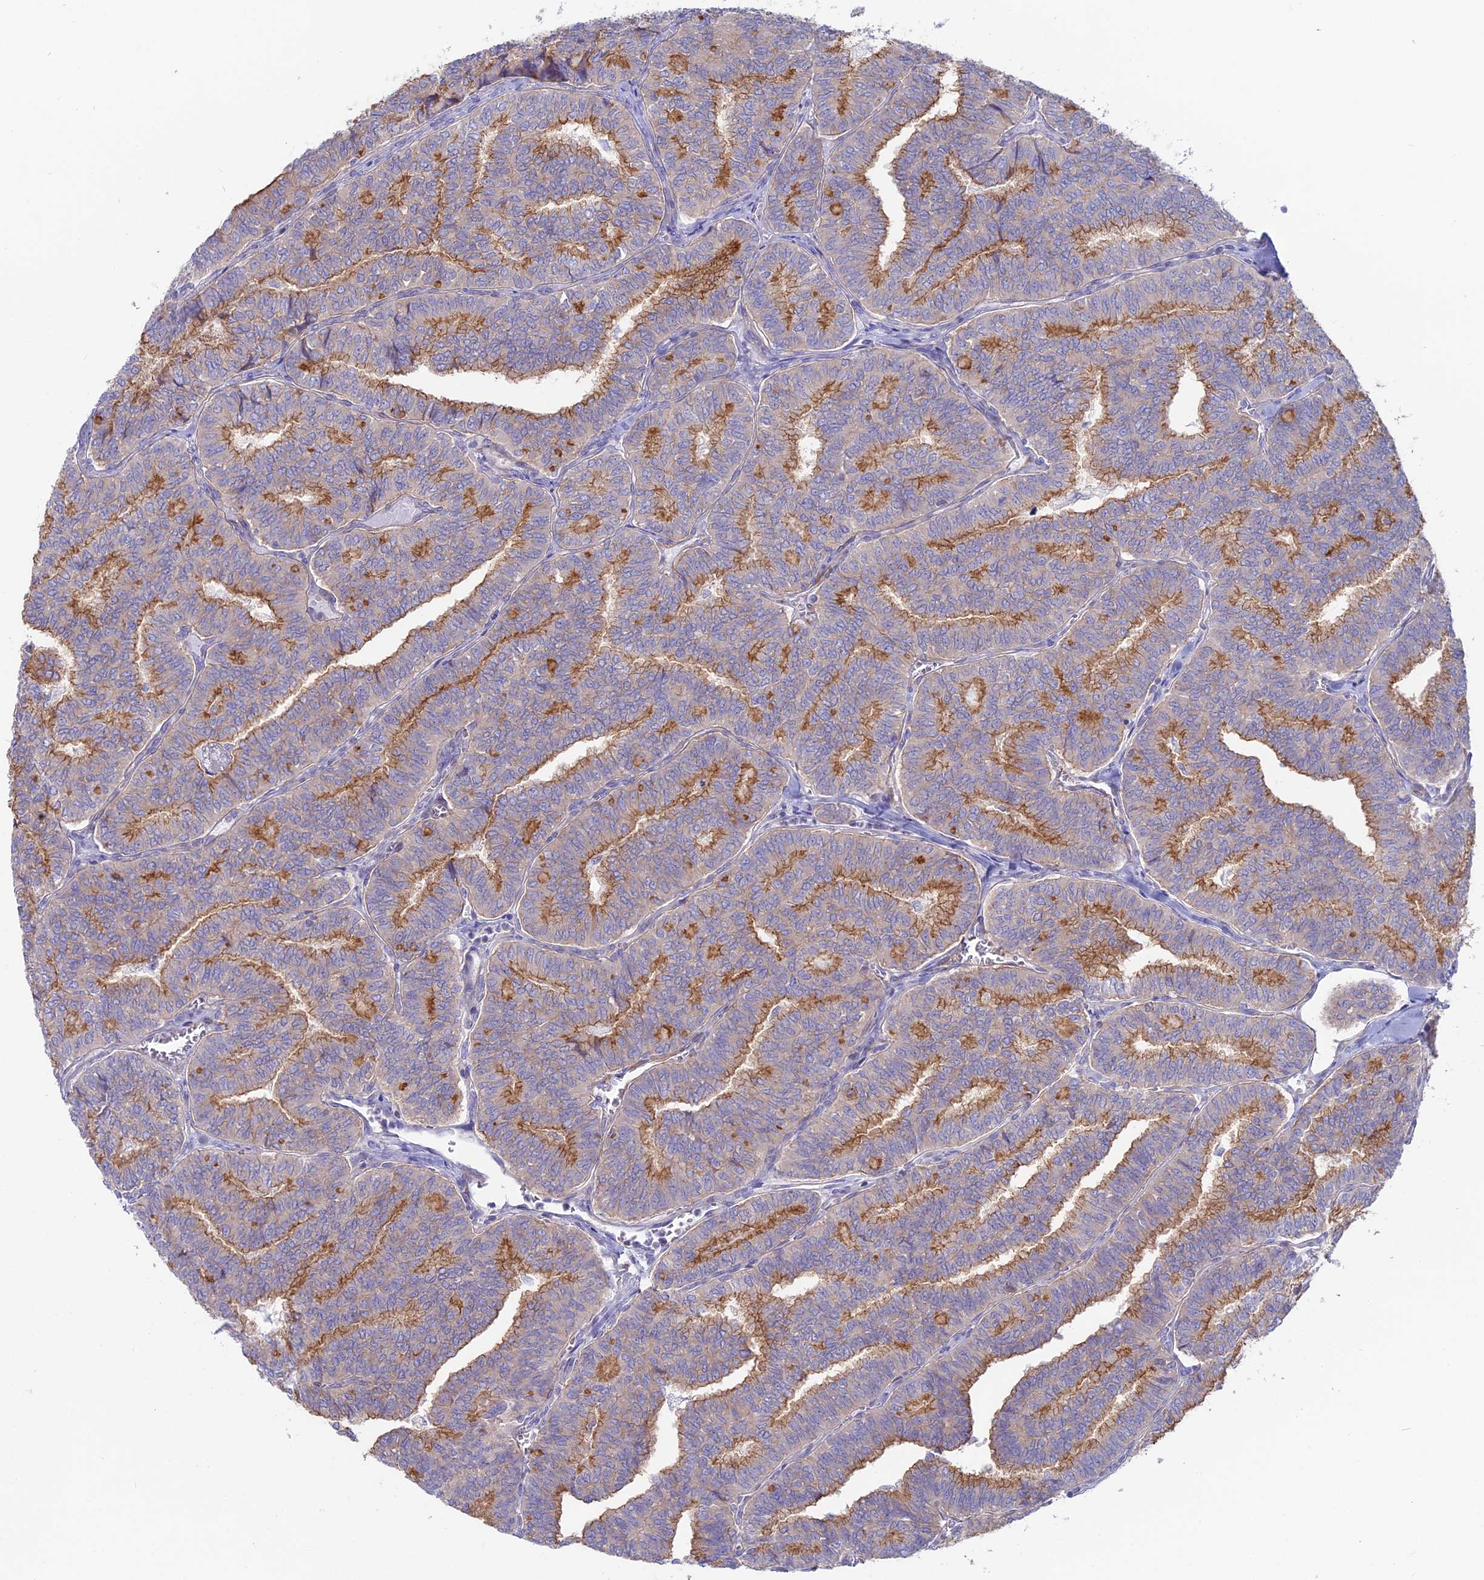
{"staining": {"intensity": "moderate", "quantity": ">75%", "location": "cytoplasmic/membranous"}, "tissue": "thyroid cancer", "cell_type": "Tumor cells", "image_type": "cancer", "snomed": [{"axis": "morphology", "description": "Papillary adenocarcinoma, NOS"}, {"axis": "topography", "description": "Thyroid gland"}], "caption": "Immunohistochemistry (IHC) image of papillary adenocarcinoma (thyroid) stained for a protein (brown), which exhibits medium levels of moderate cytoplasmic/membranous expression in about >75% of tumor cells.", "gene": "MYO5B", "patient": {"sex": "female", "age": 35}}